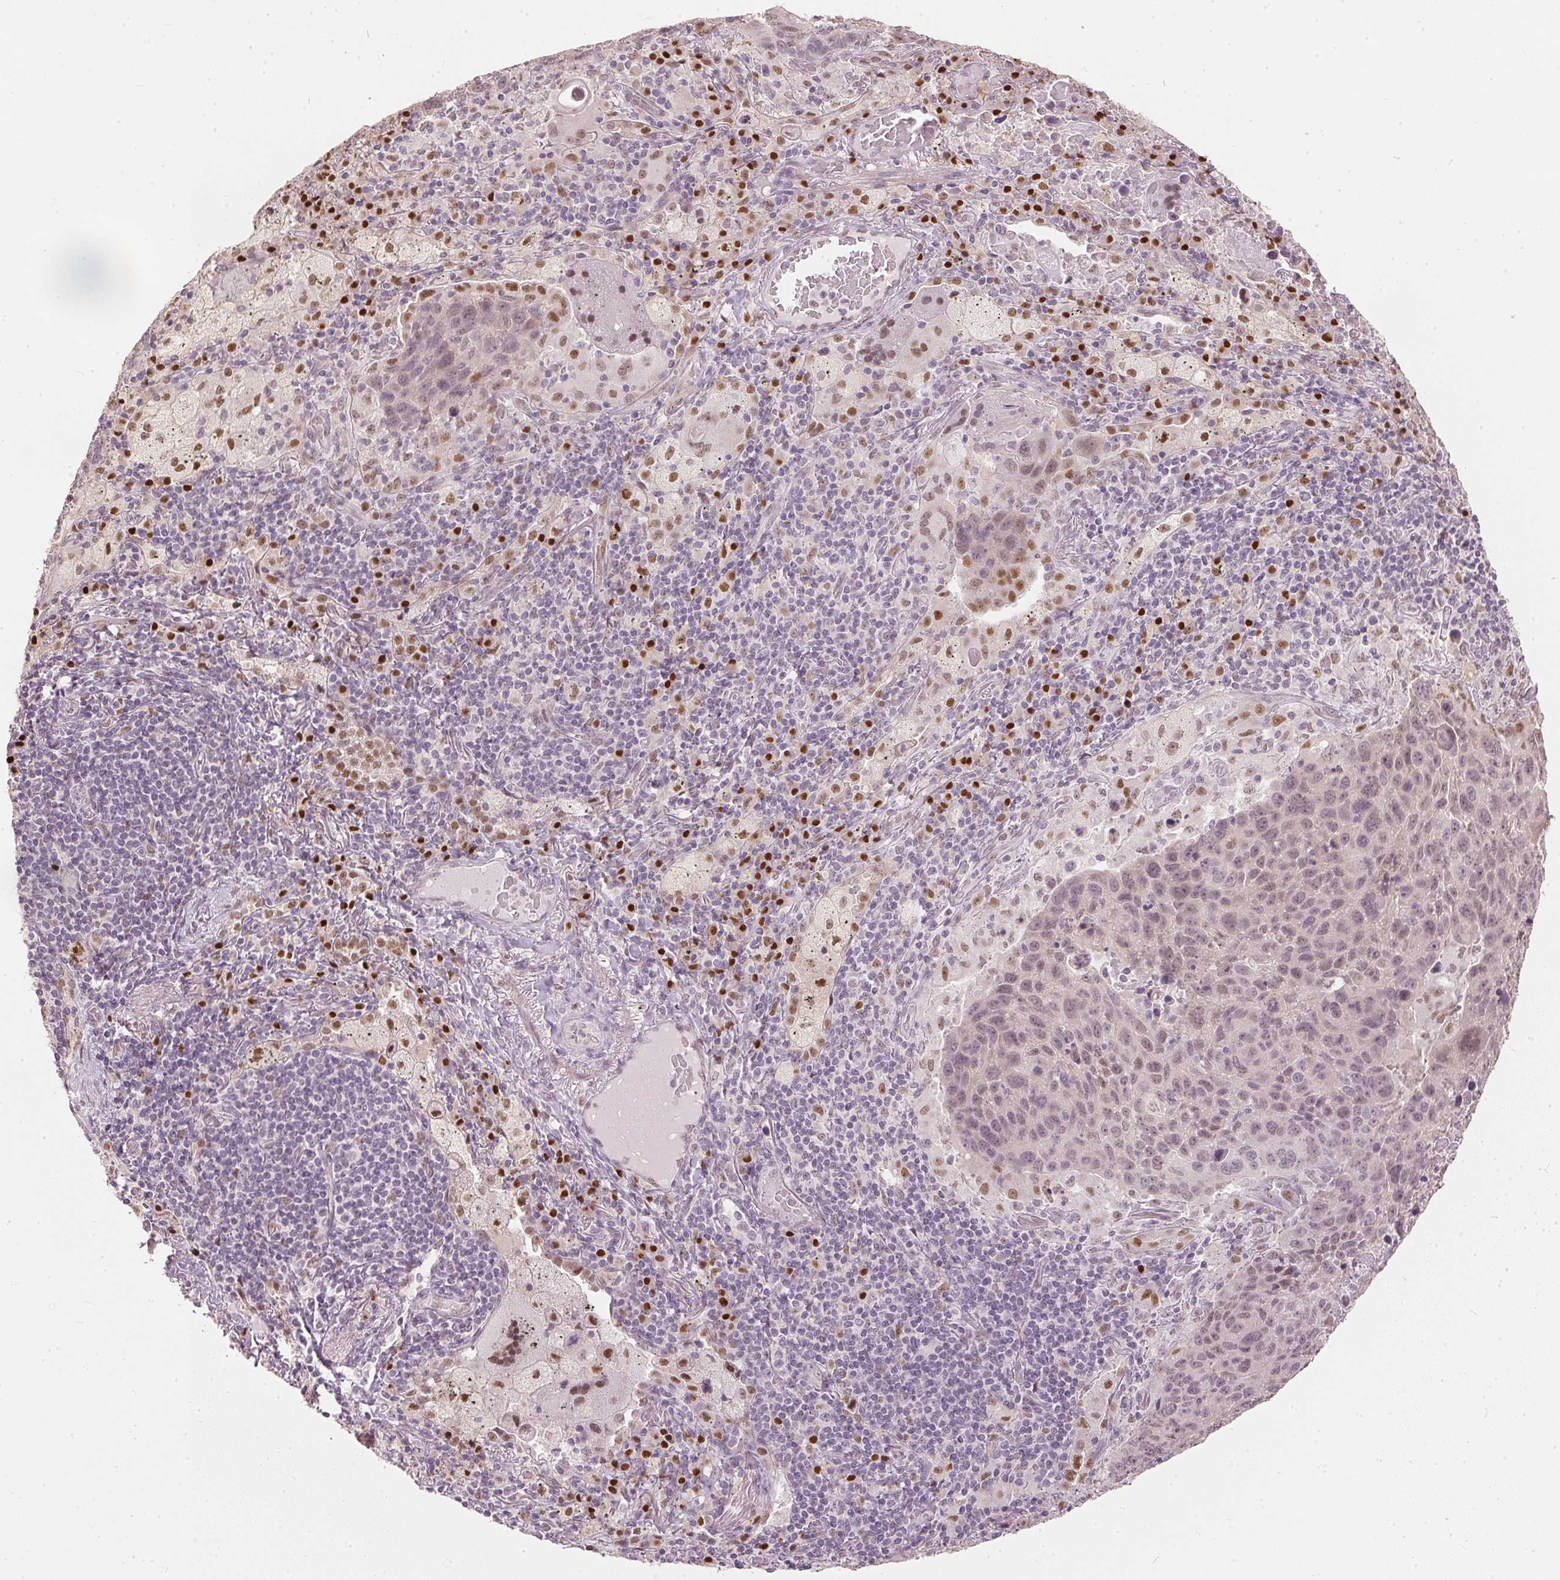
{"staining": {"intensity": "weak", "quantity": "<25%", "location": "nuclear"}, "tissue": "lung cancer", "cell_type": "Tumor cells", "image_type": "cancer", "snomed": [{"axis": "morphology", "description": "Squamous cell carcinoma, NOS"}, {"axis": "topography", "description": "Lung"}], "caption": "This is an immunohistochemistry (IHC) photomicrograph of human lung cancer (squamous cell carcinoma). There is no expression in tumor cells.", "gene": "SLC39A3", "patient": {"sex": "male", "age": 68}}